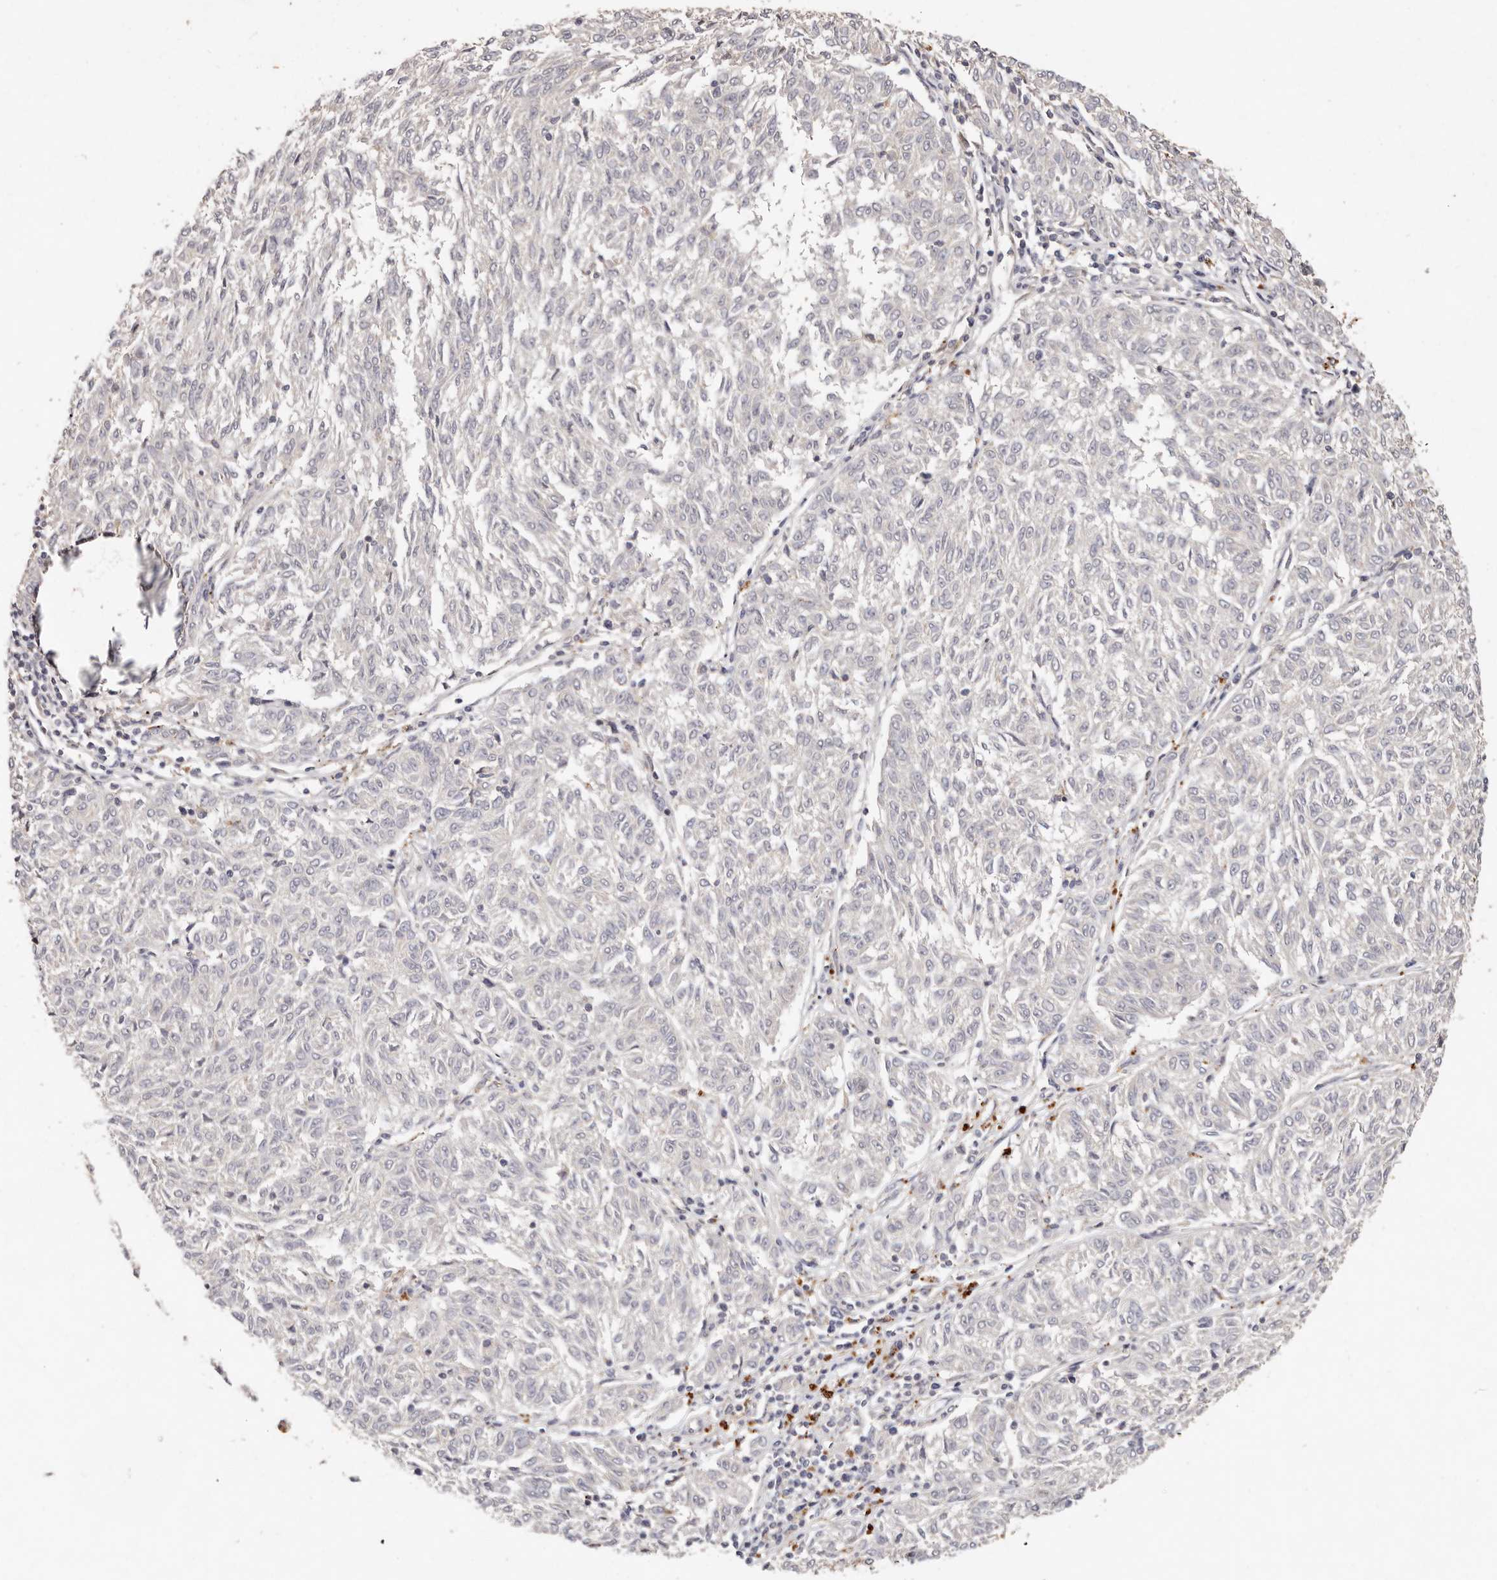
{"staining": {"intensity": "negative", "quantity": "none", "location": "none"}, "tissue": "melanoma", "cell_type": "Tumor cells", "image_type": "cancer", "snomed": [{"axis": "morphology", "description": "Malignant melanoma, NOS"}, {"axis": "topography", "description": "Skin"}], "caption": "High magnification brightfield microscopy of malignant melanoma stained with DAB (3,3'-diaminobenzidine) (brown) and counterstained with hematoxylin (blue): tumor cells show no significant positivity.", "gene": "THBS3", "patient": {"sex": "female", "age": 72}}